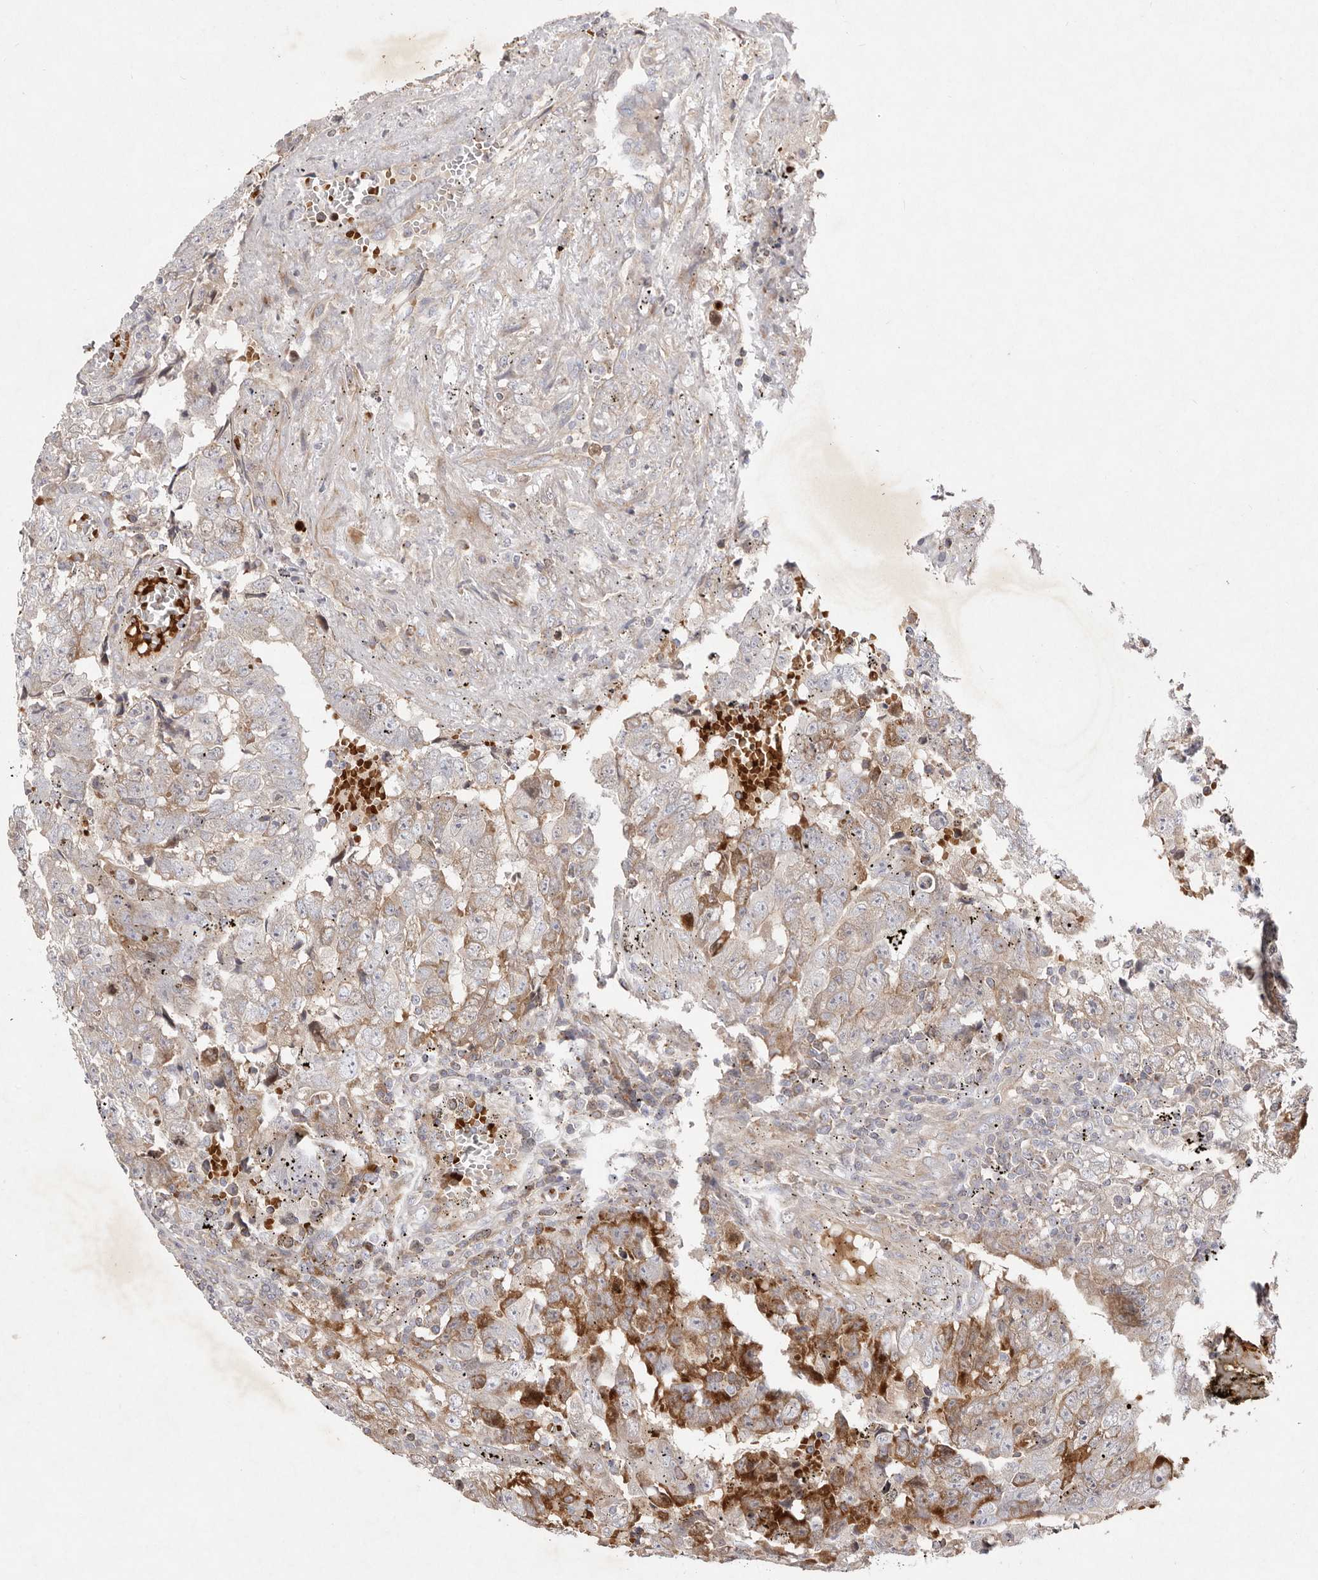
{"staining": {"intensity": "weak", "quantity": "25%-75%", "location": "cytoplasmic/membranous"}, "tissue": "testis cancer", "cell_type": "Tumor cells", "image_type": "cancer", "snomed": [{"axis": "morphology", "description": "Carcinoma, Embryonal, NOS"}, {"axis": "topography", "description": "Testis"}], "caption": "This image demonstrates immunohistochemistry staining of testis embryonal carcinoma, with low weak cytoplasmic/membranous positivity in approximately 25%-75% of tumor cells.", "gene": "SLC25A20", "patient": {"sex": "male", "age": 25}}